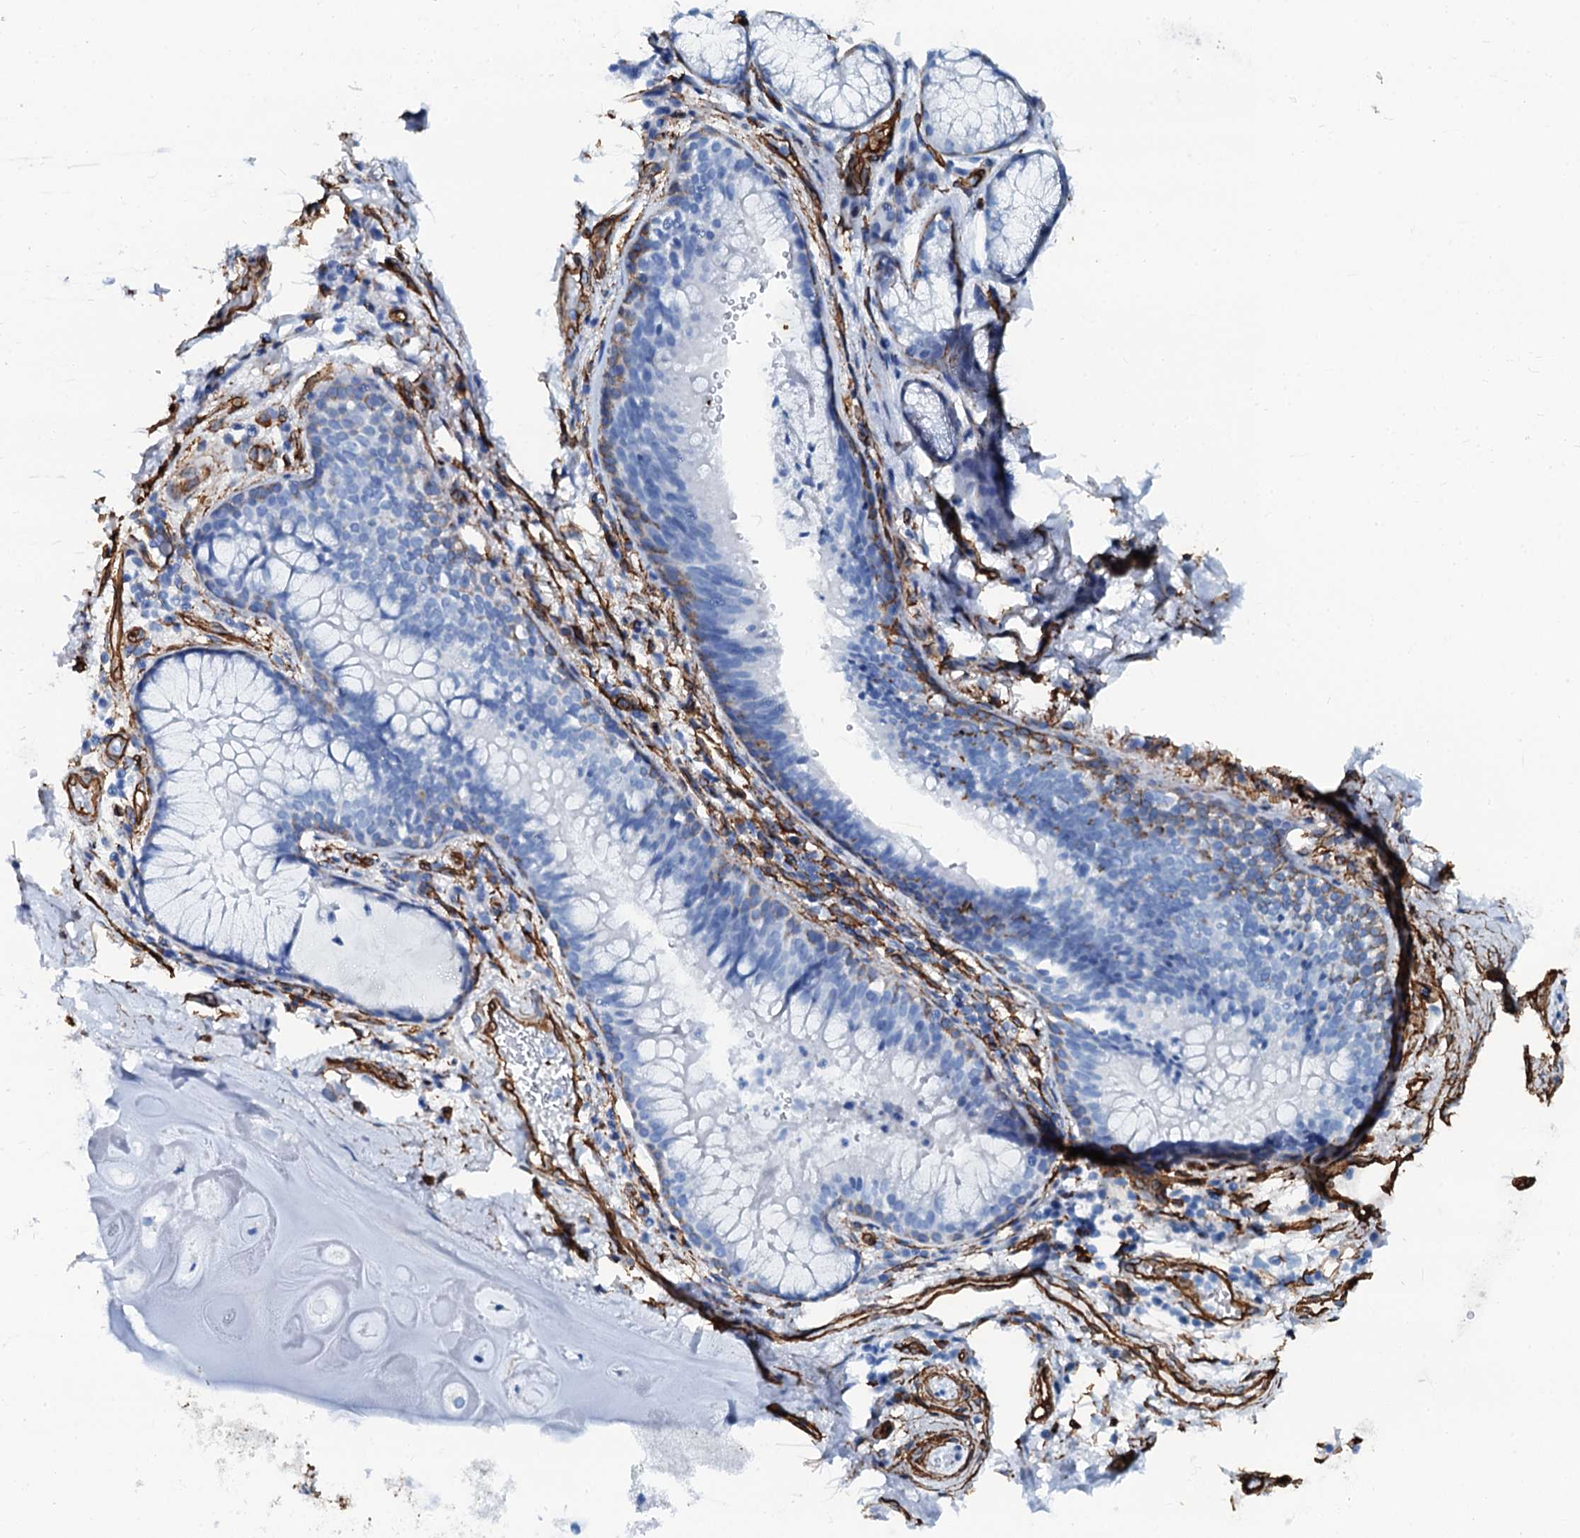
{"staining": {"intensity": "moderate", "quantity": ">75%", "location": "cytoplasmic/membranous"}, "tissue": "adipose tissue", "cell_type": "Adipocytes", "image_type": "normal", "snomed": [{"axis": "morphology", "description": "Normal tissue, NOS"}, {"axis": "topography", "description": "Lymph node"}, {"axis": "topography", "description": "Cartilage tissue"}, {"axis": "topography", "description": "Bronchus"}], "caption": "IHC of normal human adipose tissue shows medium levels of moderate cytoplasmic/membranous expression in approximately >75% of adipocytes.", "gene": "CAVIN2", "patient": {"sex": "male", "age": 63}}